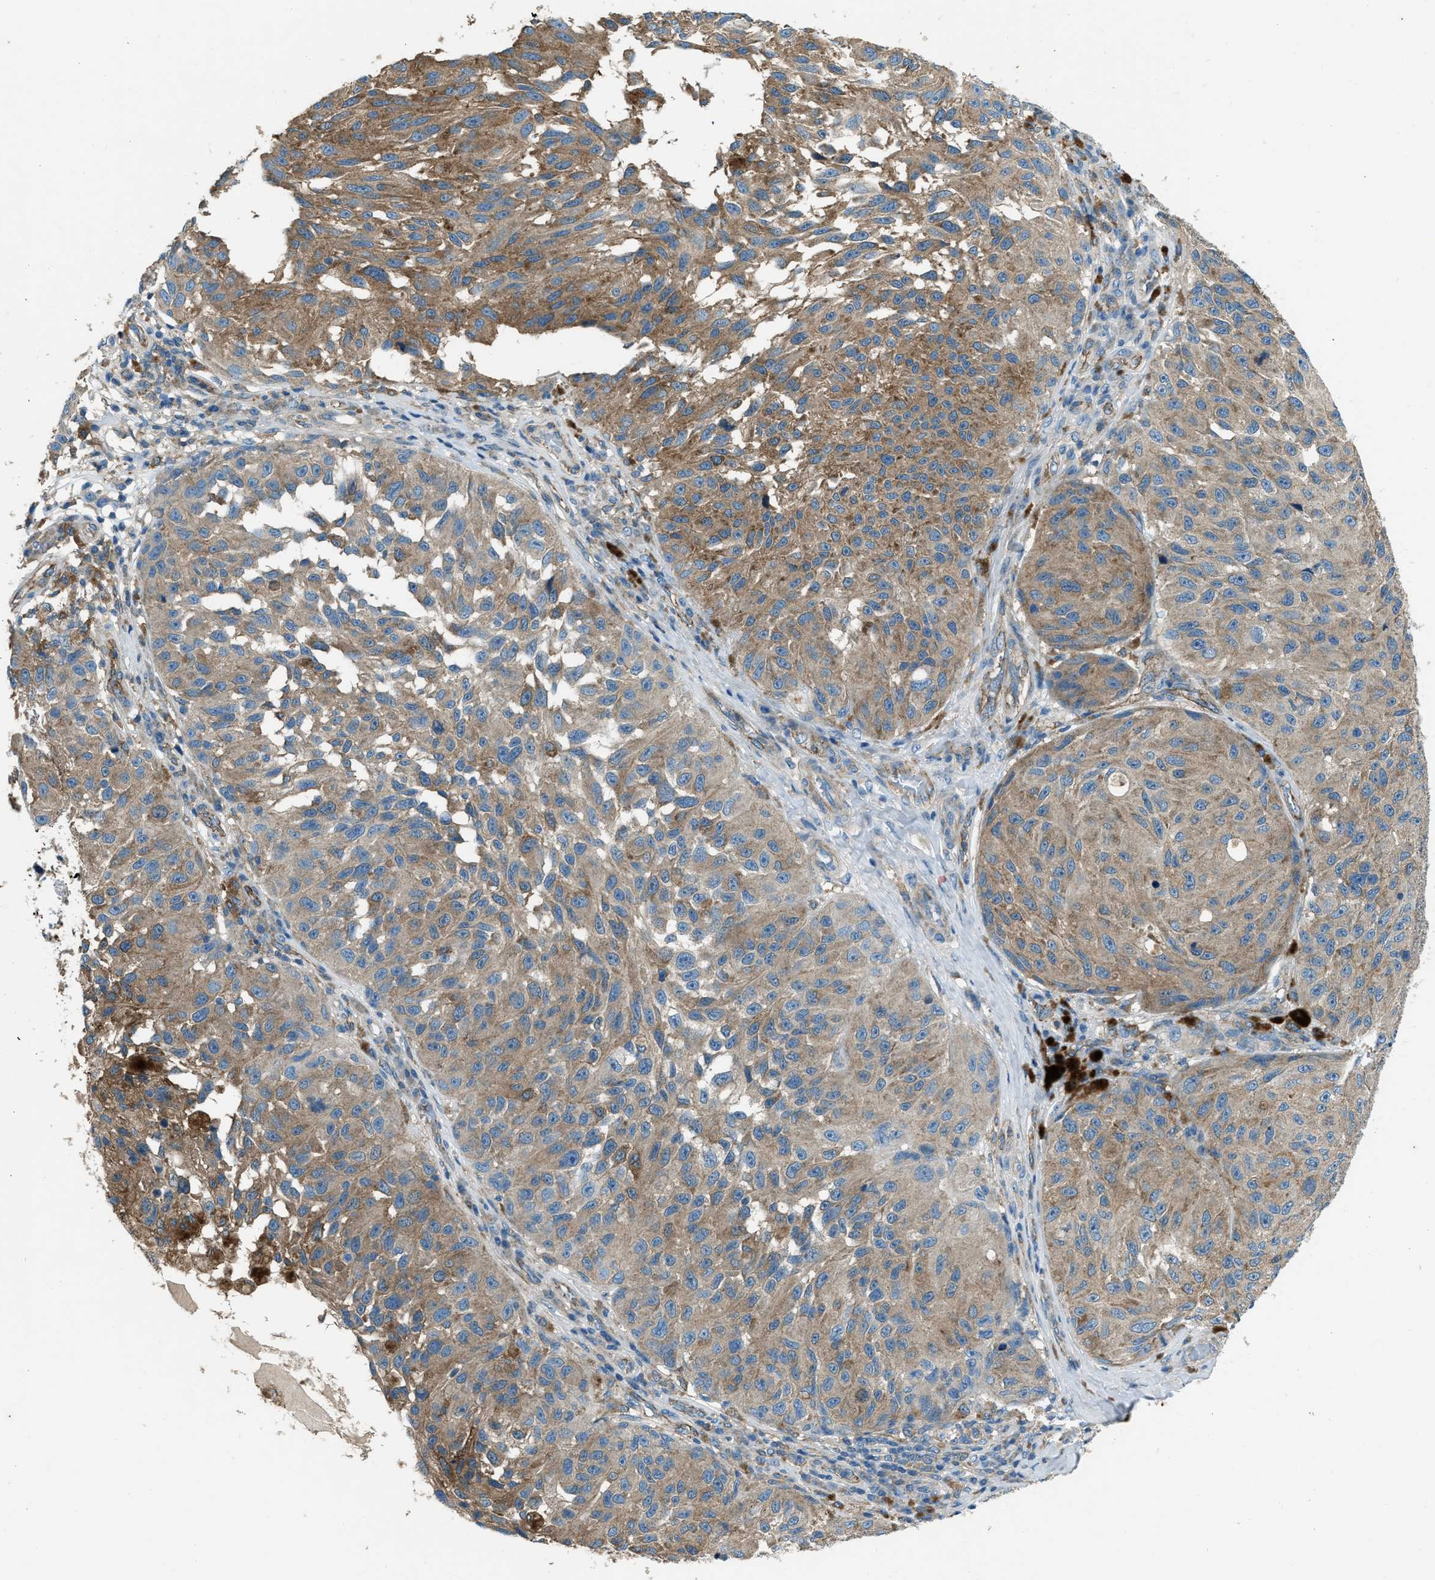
{"staining": {"intensity": "moderate", "quantity": ">75%", "location": "cytoplasmic/membranous"}, "tissue": "melanoma", "cell_type": "Tumor cells", "image_type": "cancer", "snomed": [{"axis": "morphology", "description": "Malignant melanoma, NOS"}, {"axis": "topography", "description": "Skin"}], "caption": "This is a histology image of IHC staining of melanoma, which shows moderate staining in the cytoplasmic/membranous of tumor cells.", "gene": "SVIL", "patient": {"sex": "female", "age": 73}}